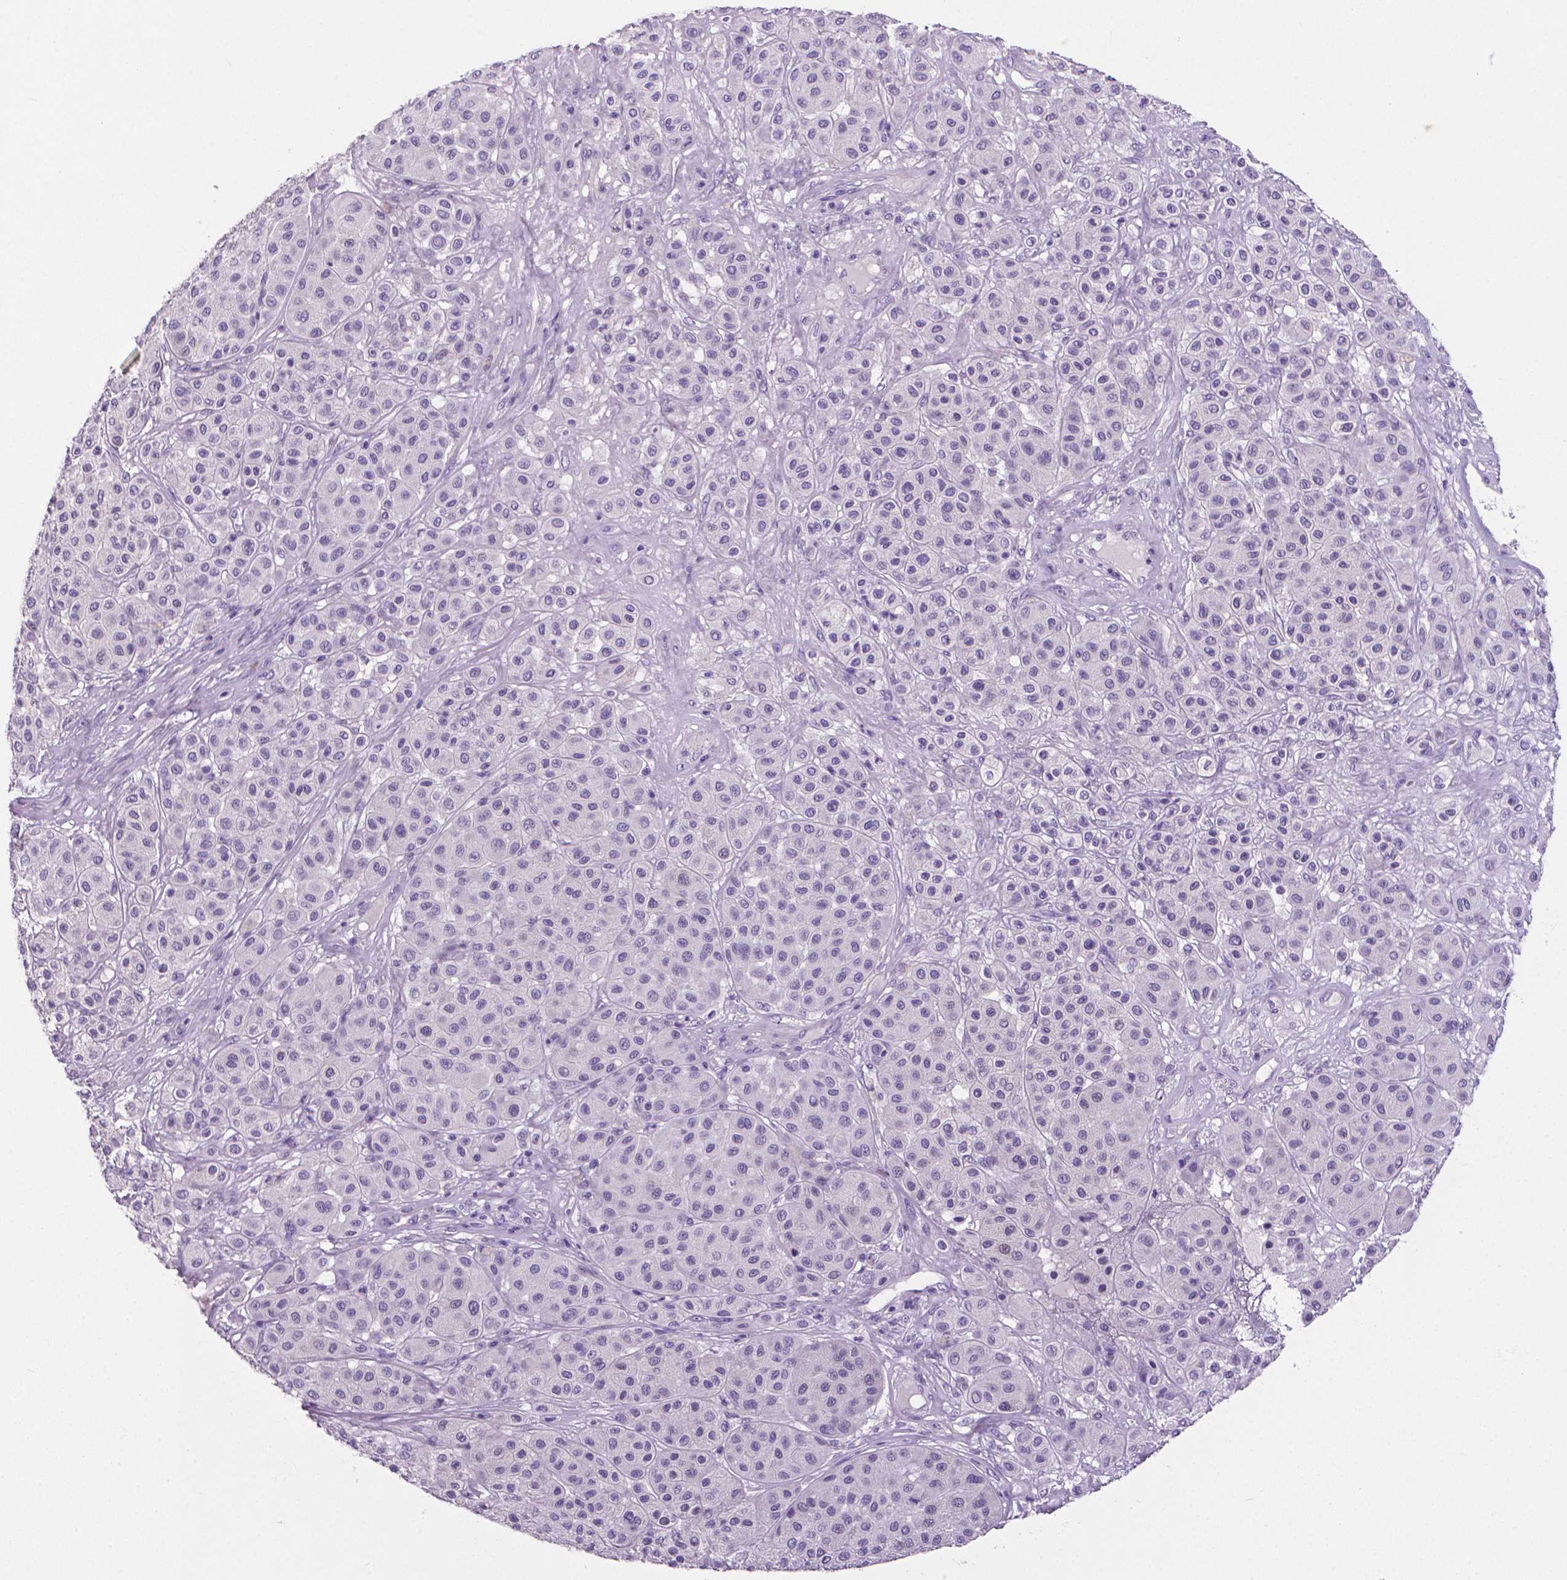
{"staining": {"intensity": "negative", "quantity": "none", "location": "none"}, "tissue": "melanoma", "cell_type": "Tumor cells", "image_type": "cancer", "snomed": [{"axis": "morphology", "description": "Malignant melanoma, Metastatic site"}, {"axis": "topography", "description": "Smooth muscle"}], "caption": "Immunohistochemistry of human melanoma shows no staining in tumor cells.", "gene": "XPNPEP2", "patient": {"sex": "male", "age": 41}}